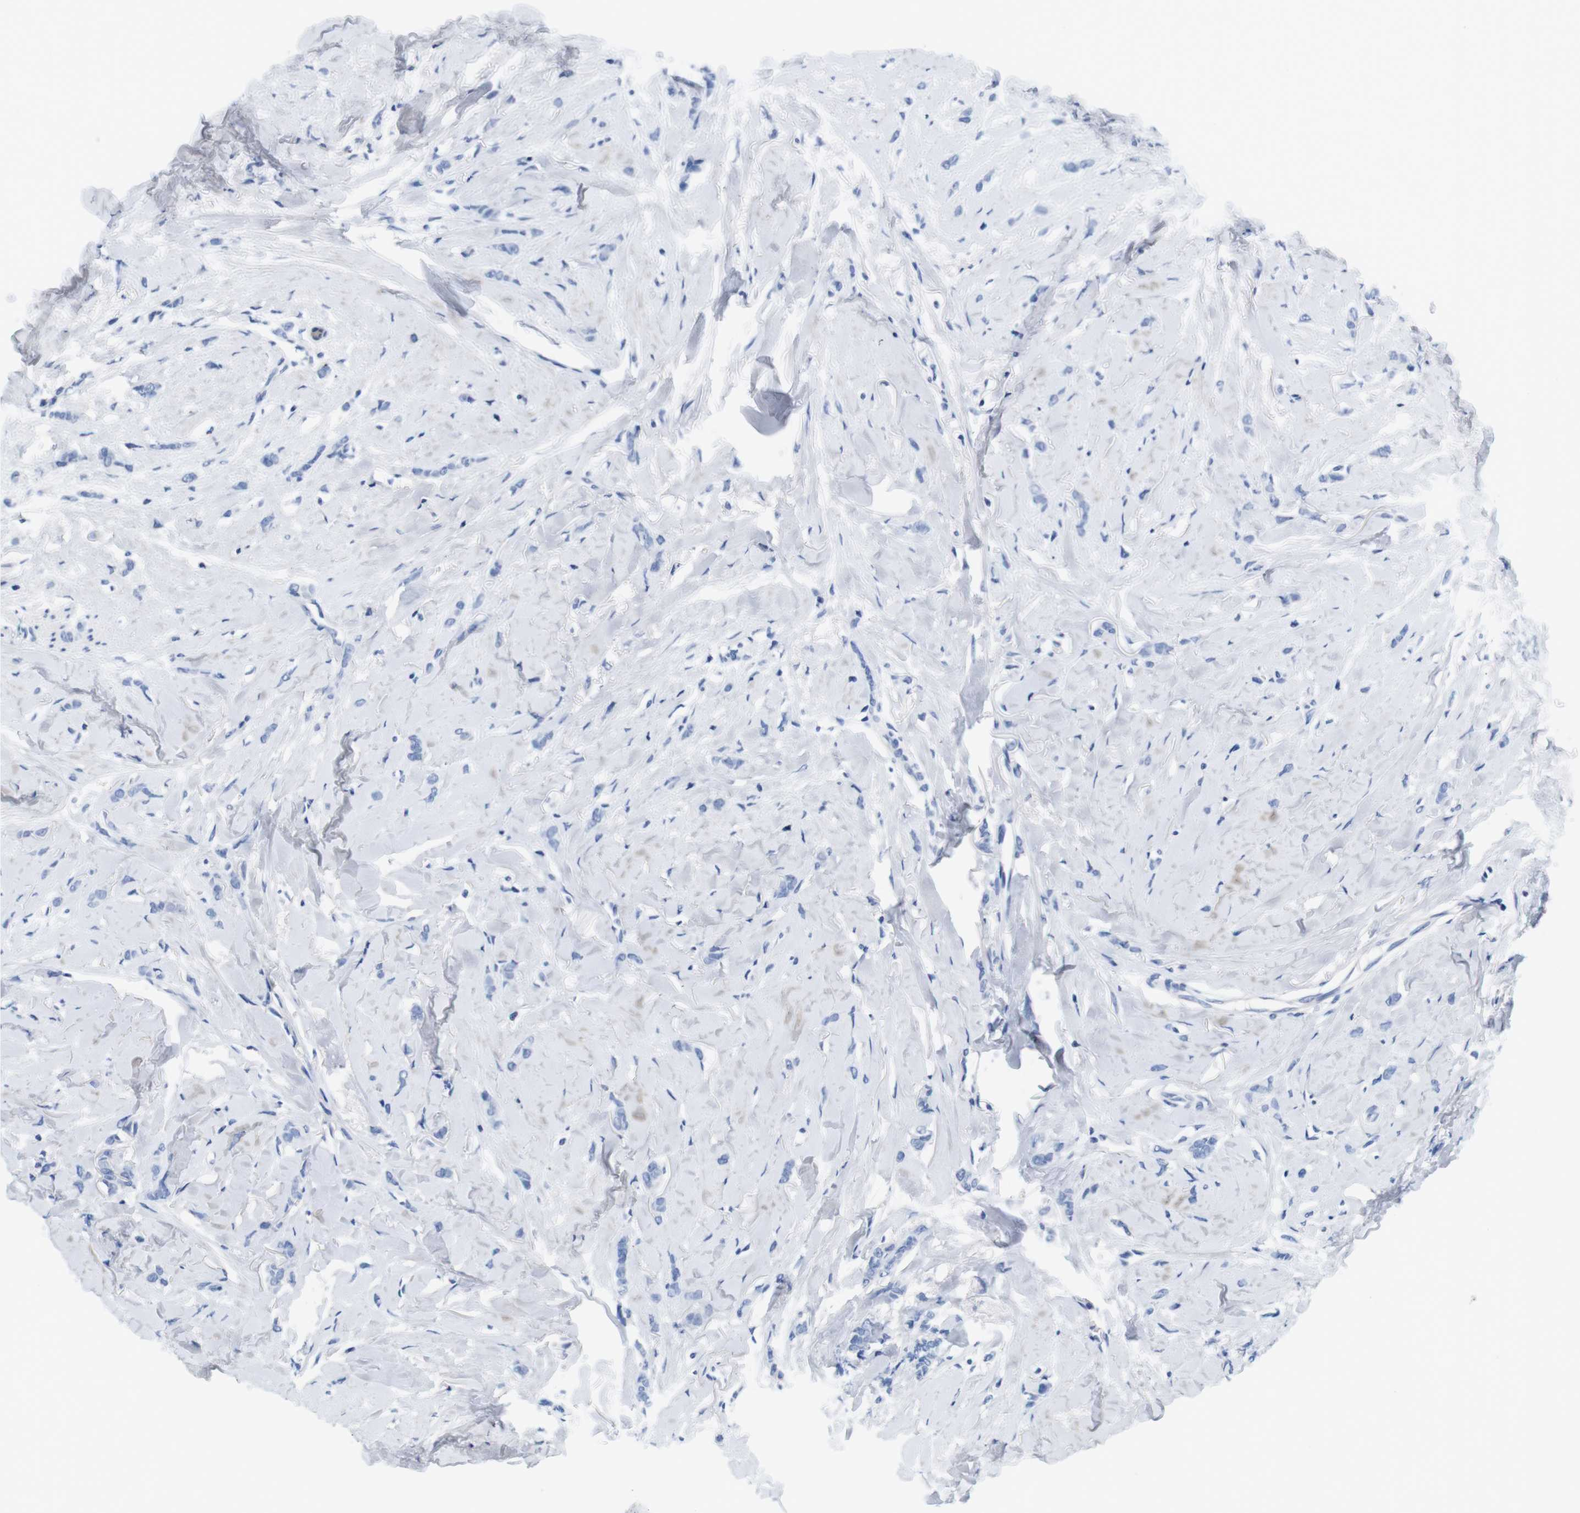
{"staining": {"intensity": "negative", "quantity": "none", "location": "none"}, "tissue": "breast cancer", "cell_type": "Tumor cells", "image_type": "cancer", "snomed": [{"axis": "morphology", "description": "Lobular carcinoma"}, {"axis": "topography", "description": "Skin"}, {"axis": "topography", "description": "Breast"}], "caption": "Immunohistochemistry histopathology image of breast cancer (lobular carcinoma) stained for a protein (brown), which demonstrates no staining in tumor cells. (DAB immunohistochemistry (IHC), high magnification).", "gene": "MAP6", "patient": {"sex": "female", "age": 46}}